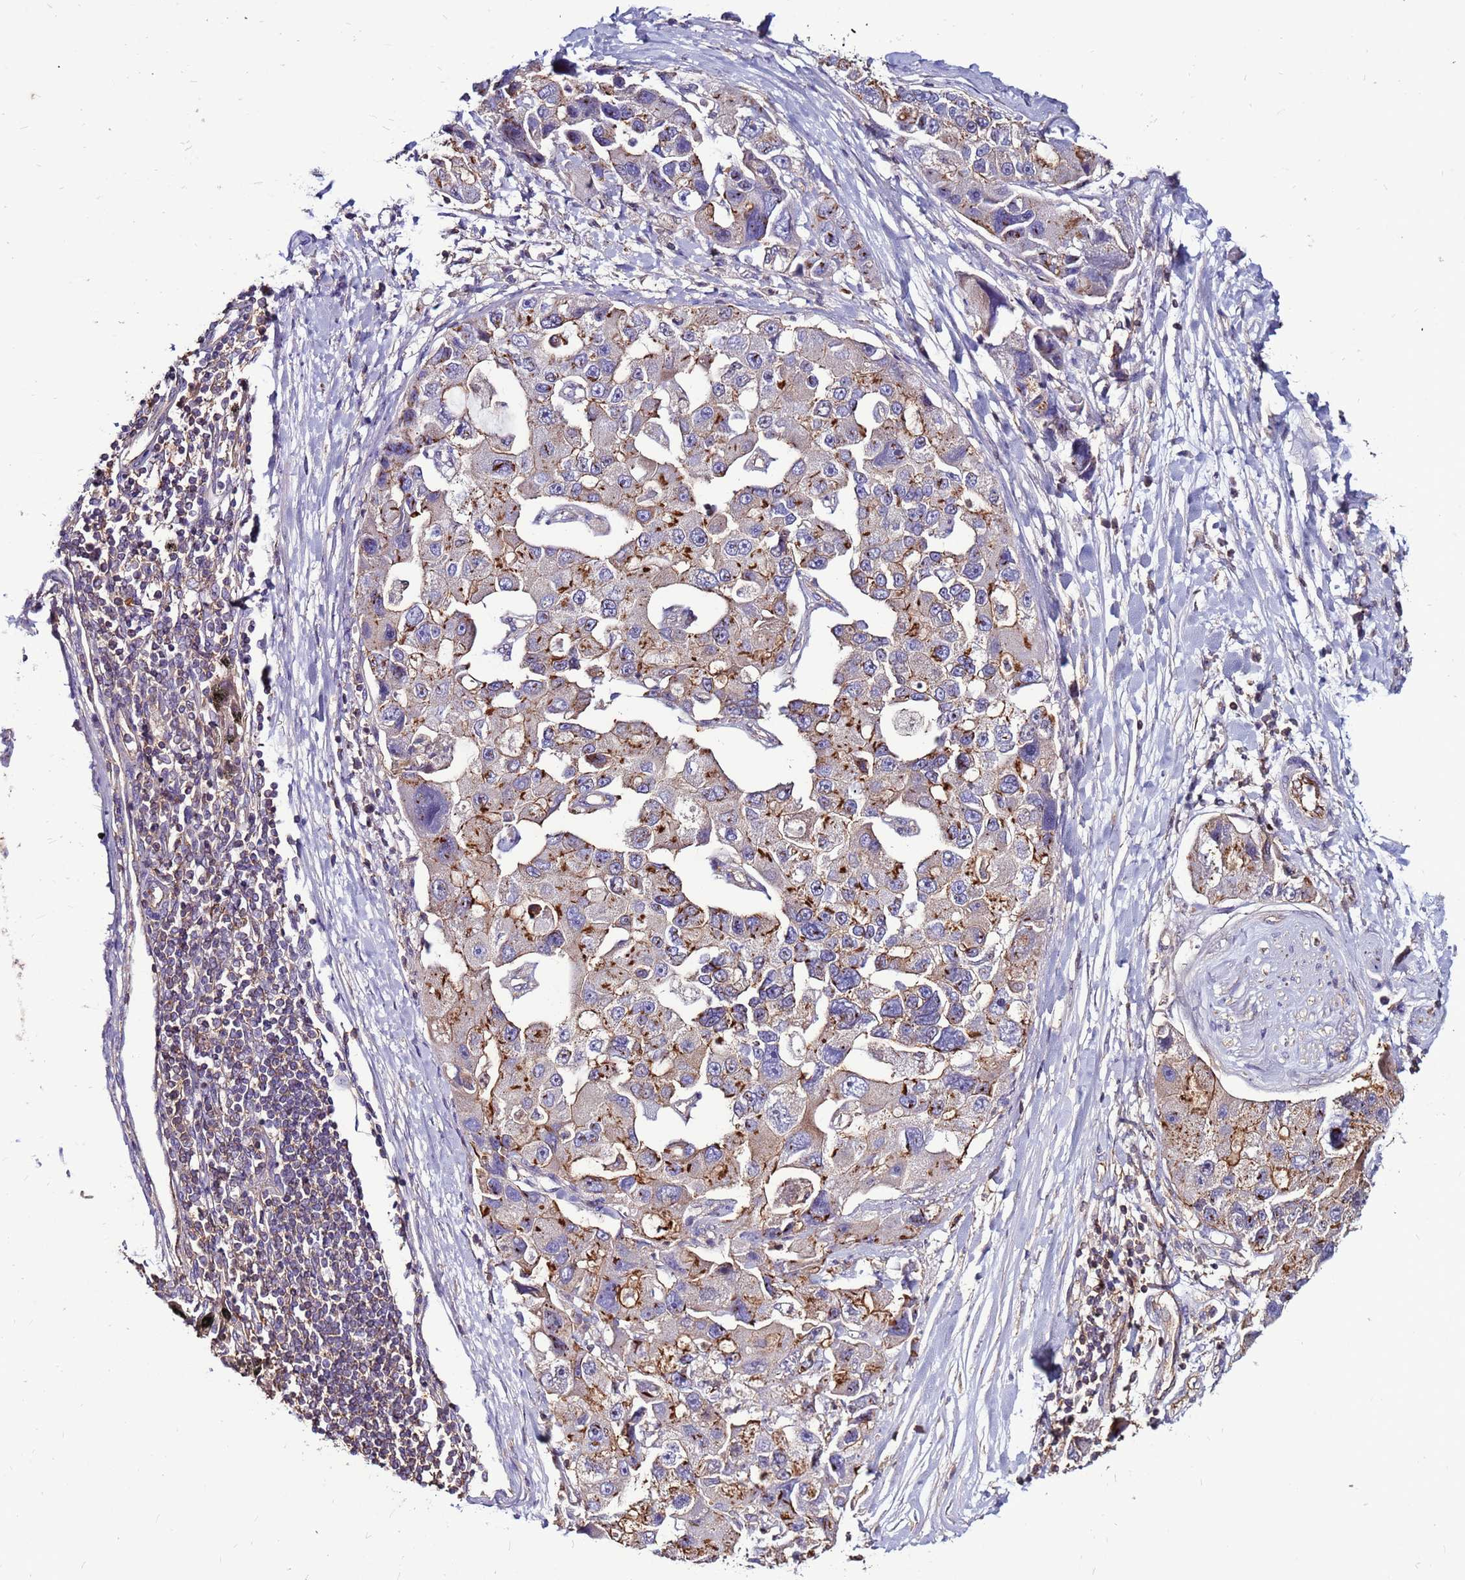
{"staining": {"intensity": "moderate", "quantity": "25%-75%", "location": "cytoplasmic/membranous"}, "tissue": "lung cancer", "cell_type": "Tumor cells", "image_type": "cancer", "snomed": [{"axis": "morphology", "description": "Adenocarcinoma, NOS"}, {"axis": "topography", "description": "Lung"}], "caption": "IHC (DAB (3,3'-diaminobenzidine)) staining of human lung cancer exhibits moderate cytoplasmic/membranous protein positivity in approximately 25%-75% of tumor cells. The staining is performed using DAB (3,3'-diaminobenzidine) brown chromogen to label protein expression. The nuclei are counter-stained blue using hematoxylin.", "gene": "NRN1L", "patient": {"sex": "female", "age": 54}}